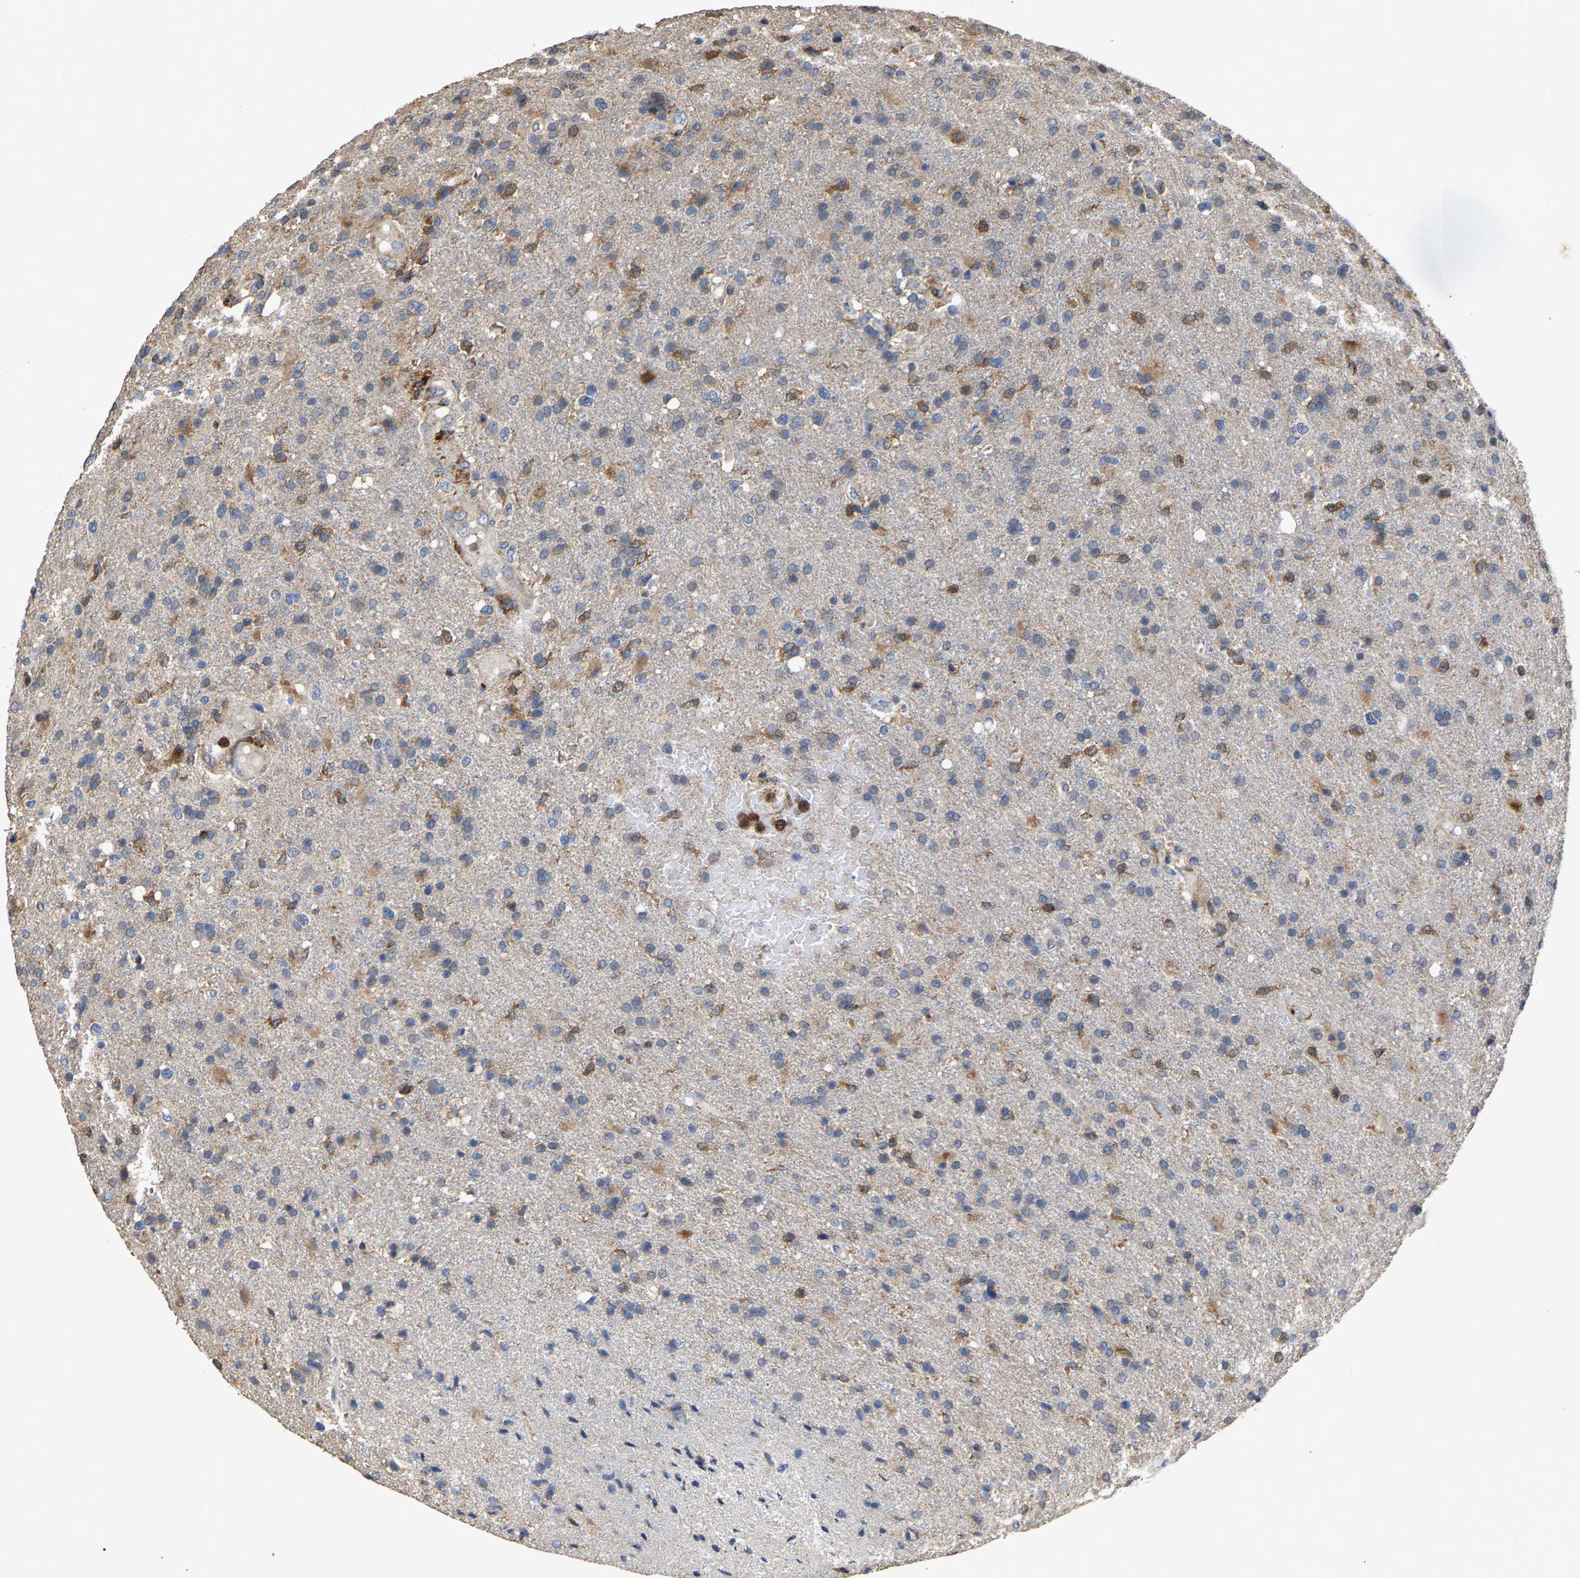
{"staining": {"intensity": "moderate", "quantity": "<25%", "location": "cytoplasmic/membranous"}, "tissue": "glioma", "cell_type": "Tumor cells", "image_type": "cancer", "snomed": [{"axis": "morphology", "description": "Glioma, malignant, High grade"}, {"axis": "topography", "description": "Brain"}], "caption": "This histopathology image demonstrates glioma stained with immunohistochemistry (IHC) to label a protein in brown. The cytoplasmic/membranous of tumor cells show moderate positivity for the protein. Nuclei are counter-stained blue.", "gene": "FGD3", "patient": {"sex": "male", "age": 72}}